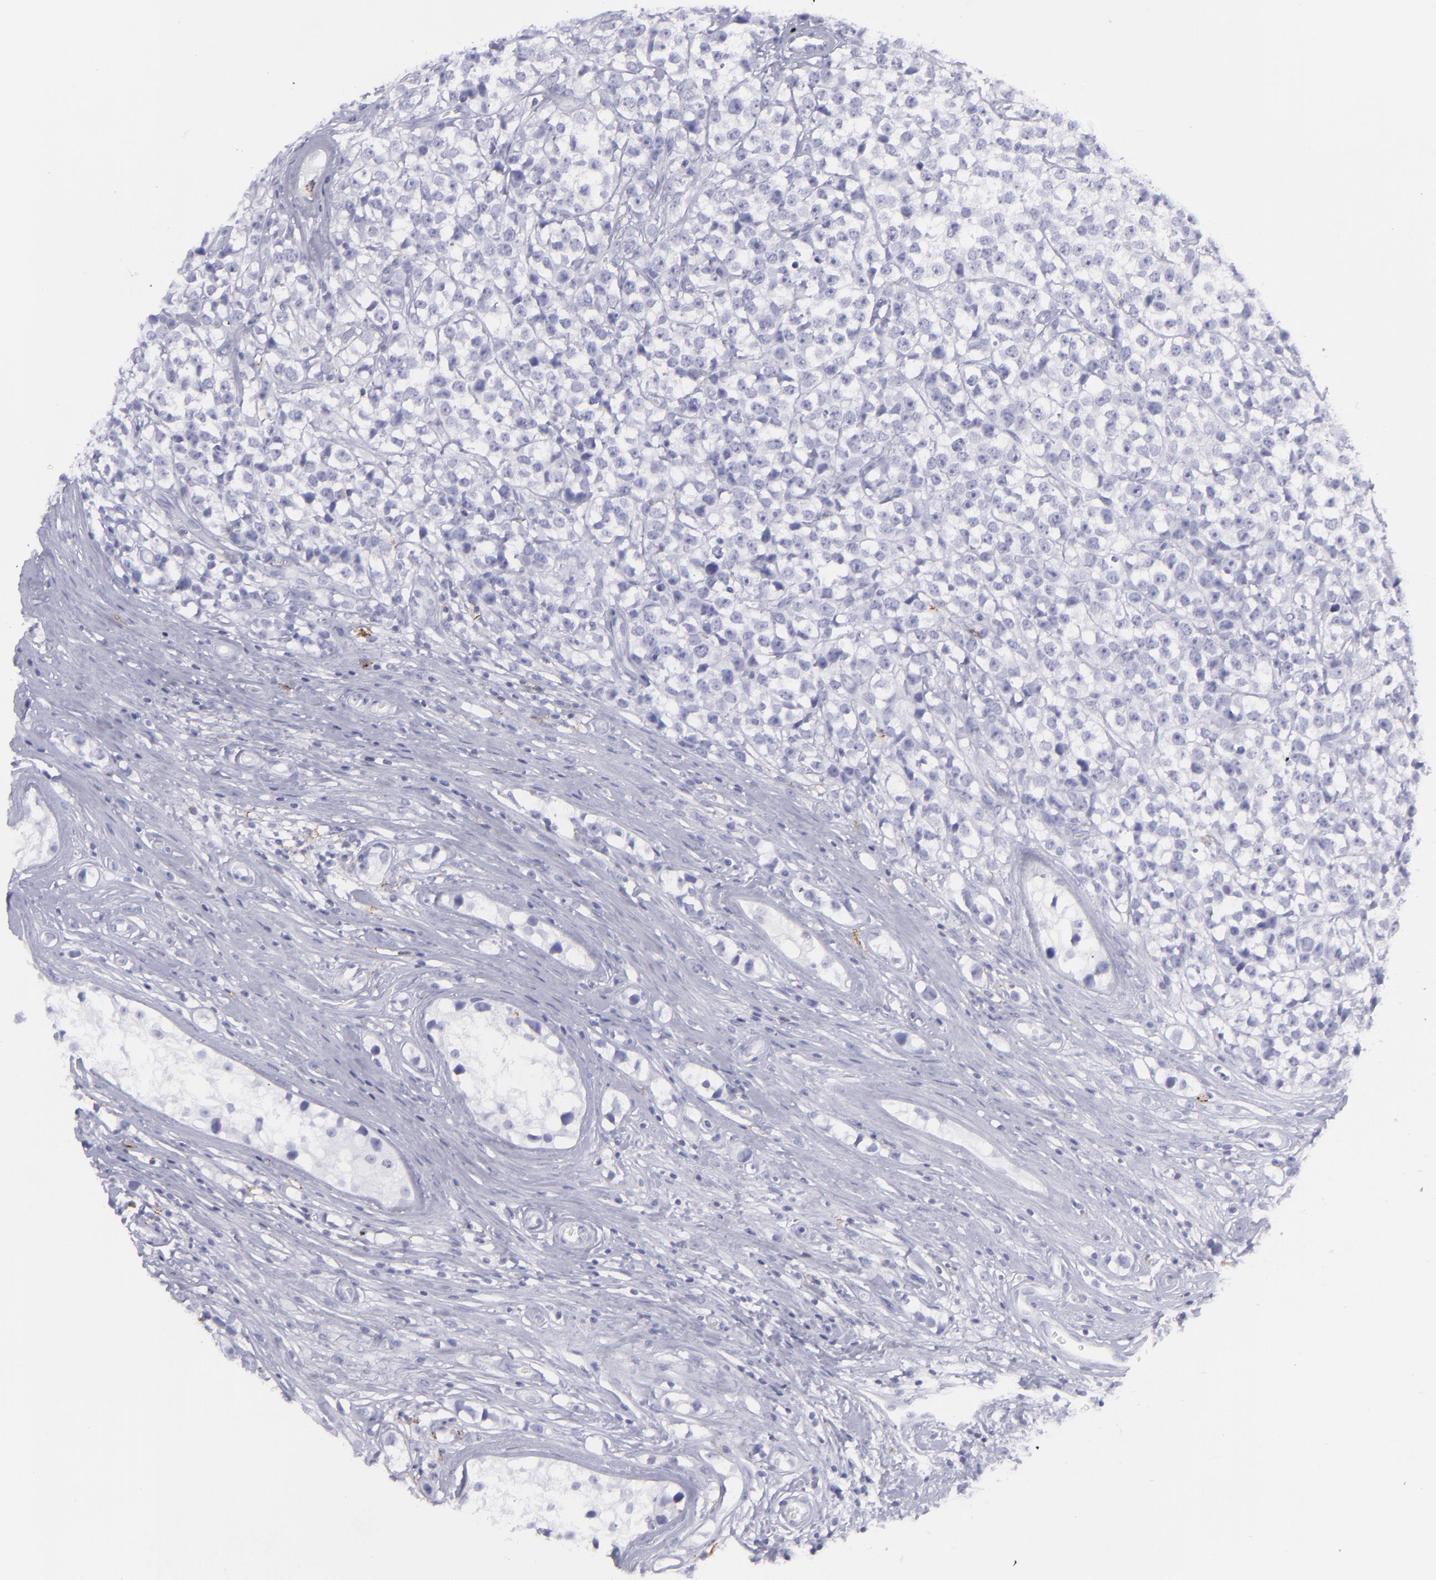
{"staining": {"intensity": "negative", "quantity": "none", "location": "none"}, "tissue": "testis cancer", "cell_type": "Tumor cells", "image_type": "cancer", "snomed": [{"axis": "morphology", "description": "Seminoma, NOS"}, {"axis": "topography", "description": "Testis"}], "caption": "The histopathology image shows no staining of tumor cells in testis seminoma.", "gene": "SELPLG", "patient": {"sex": "male", "age": 25}}